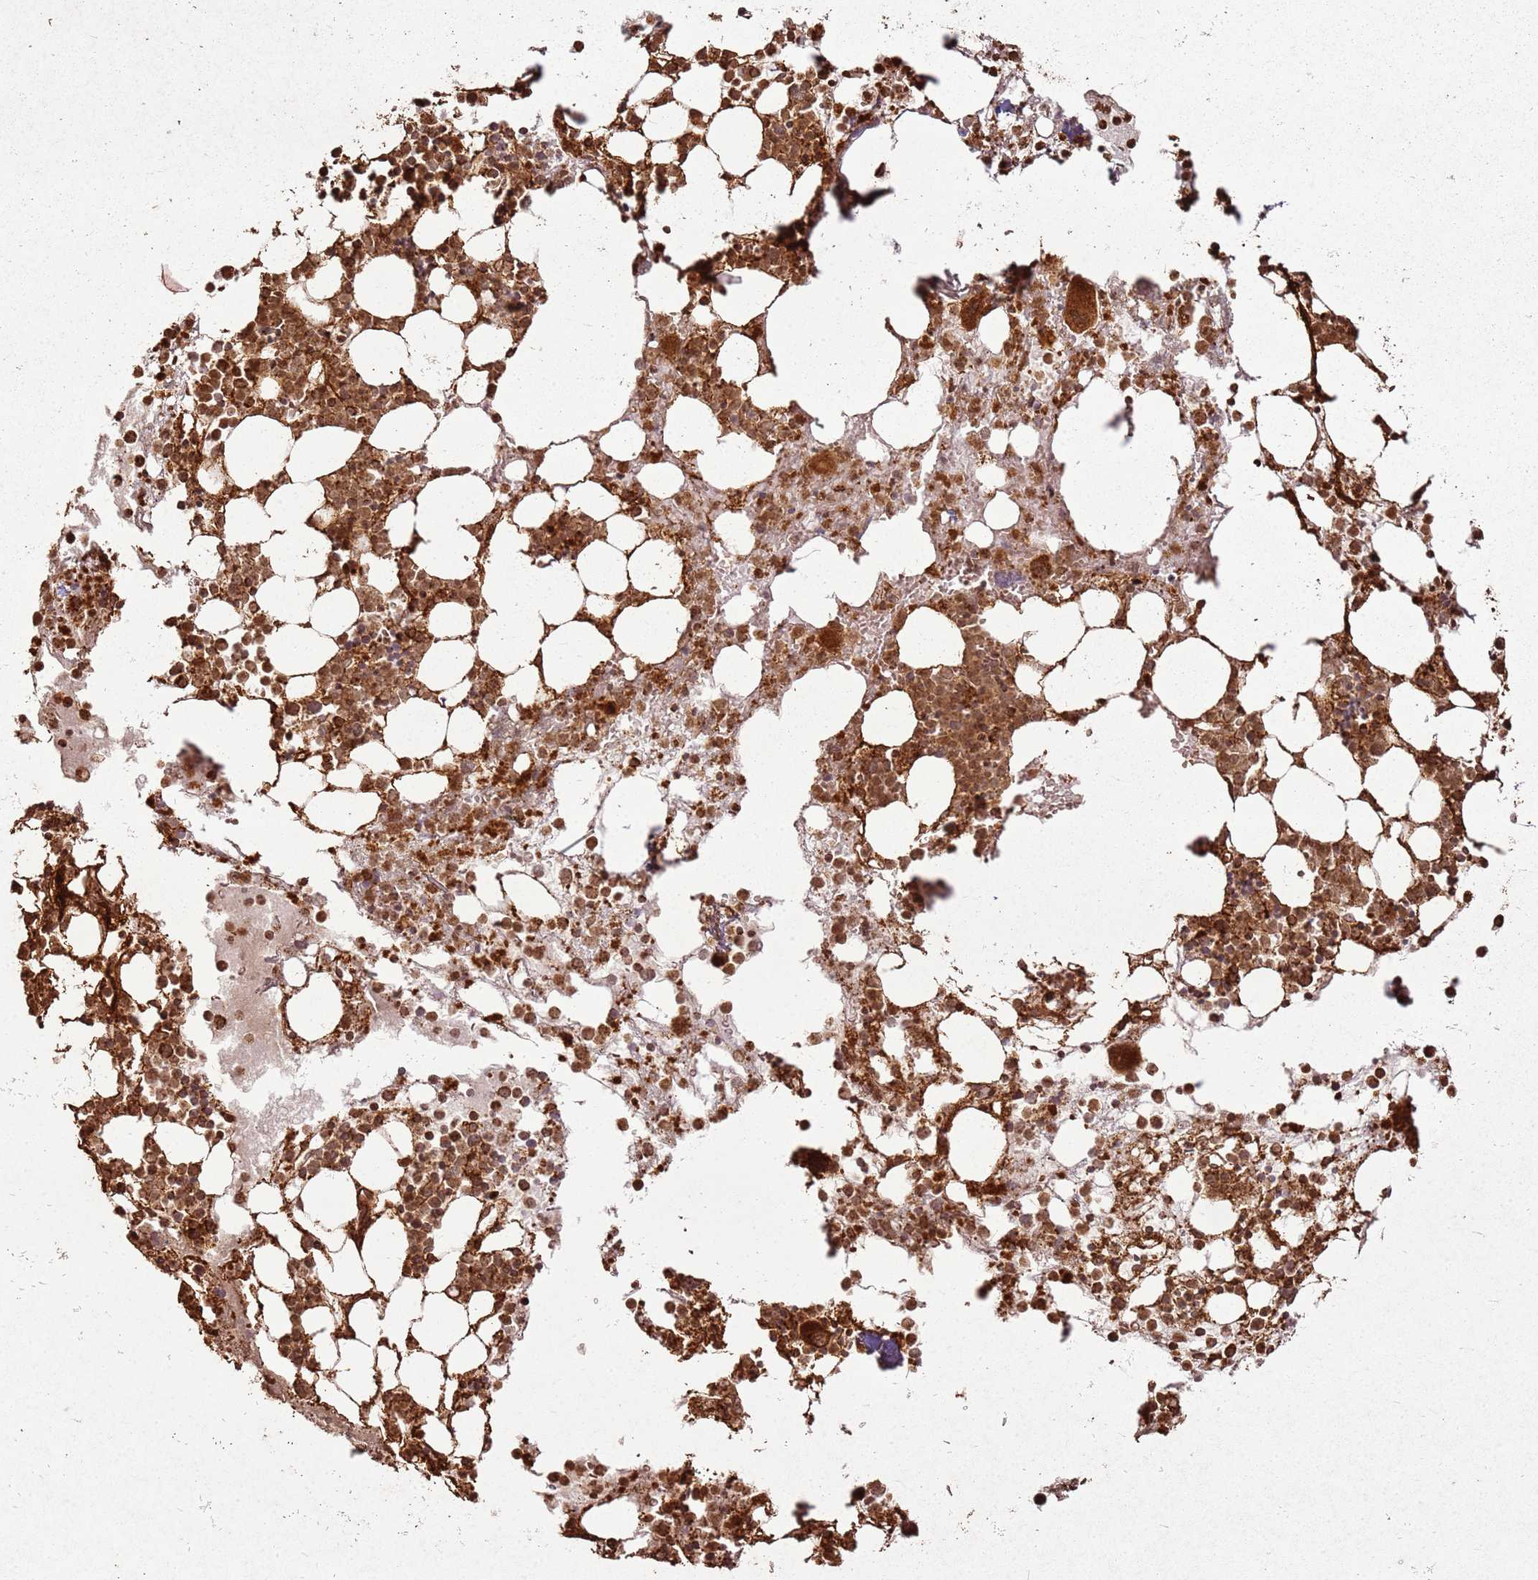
{"staining": {"intensity": "strong", "quantity": ">75%", "location": "cytoplasmic/membranous"}, "tissue": "bone marrow", "cell_type": "Hematopoietic cells", "image_type": "normal", "snomed": [{"axis": "morphology", "description": "Normal tissue, NOS"}, {"axis": "topography", "description": "Bone marrow"}], "caption": "Immunohistochemistry (IHC) histopathology image of unremarkable bone marrow: bone marrow stained using immunohistochemistry (IHC) reveals high levels of strong protein expression localized specifically in the cytoplasmic/membranous of hematopoietic cells, appearing as a cytoplasmic/membranous brown color.", "gene": "MRPS6", "patient": {"sex": "male", "age": 22}}